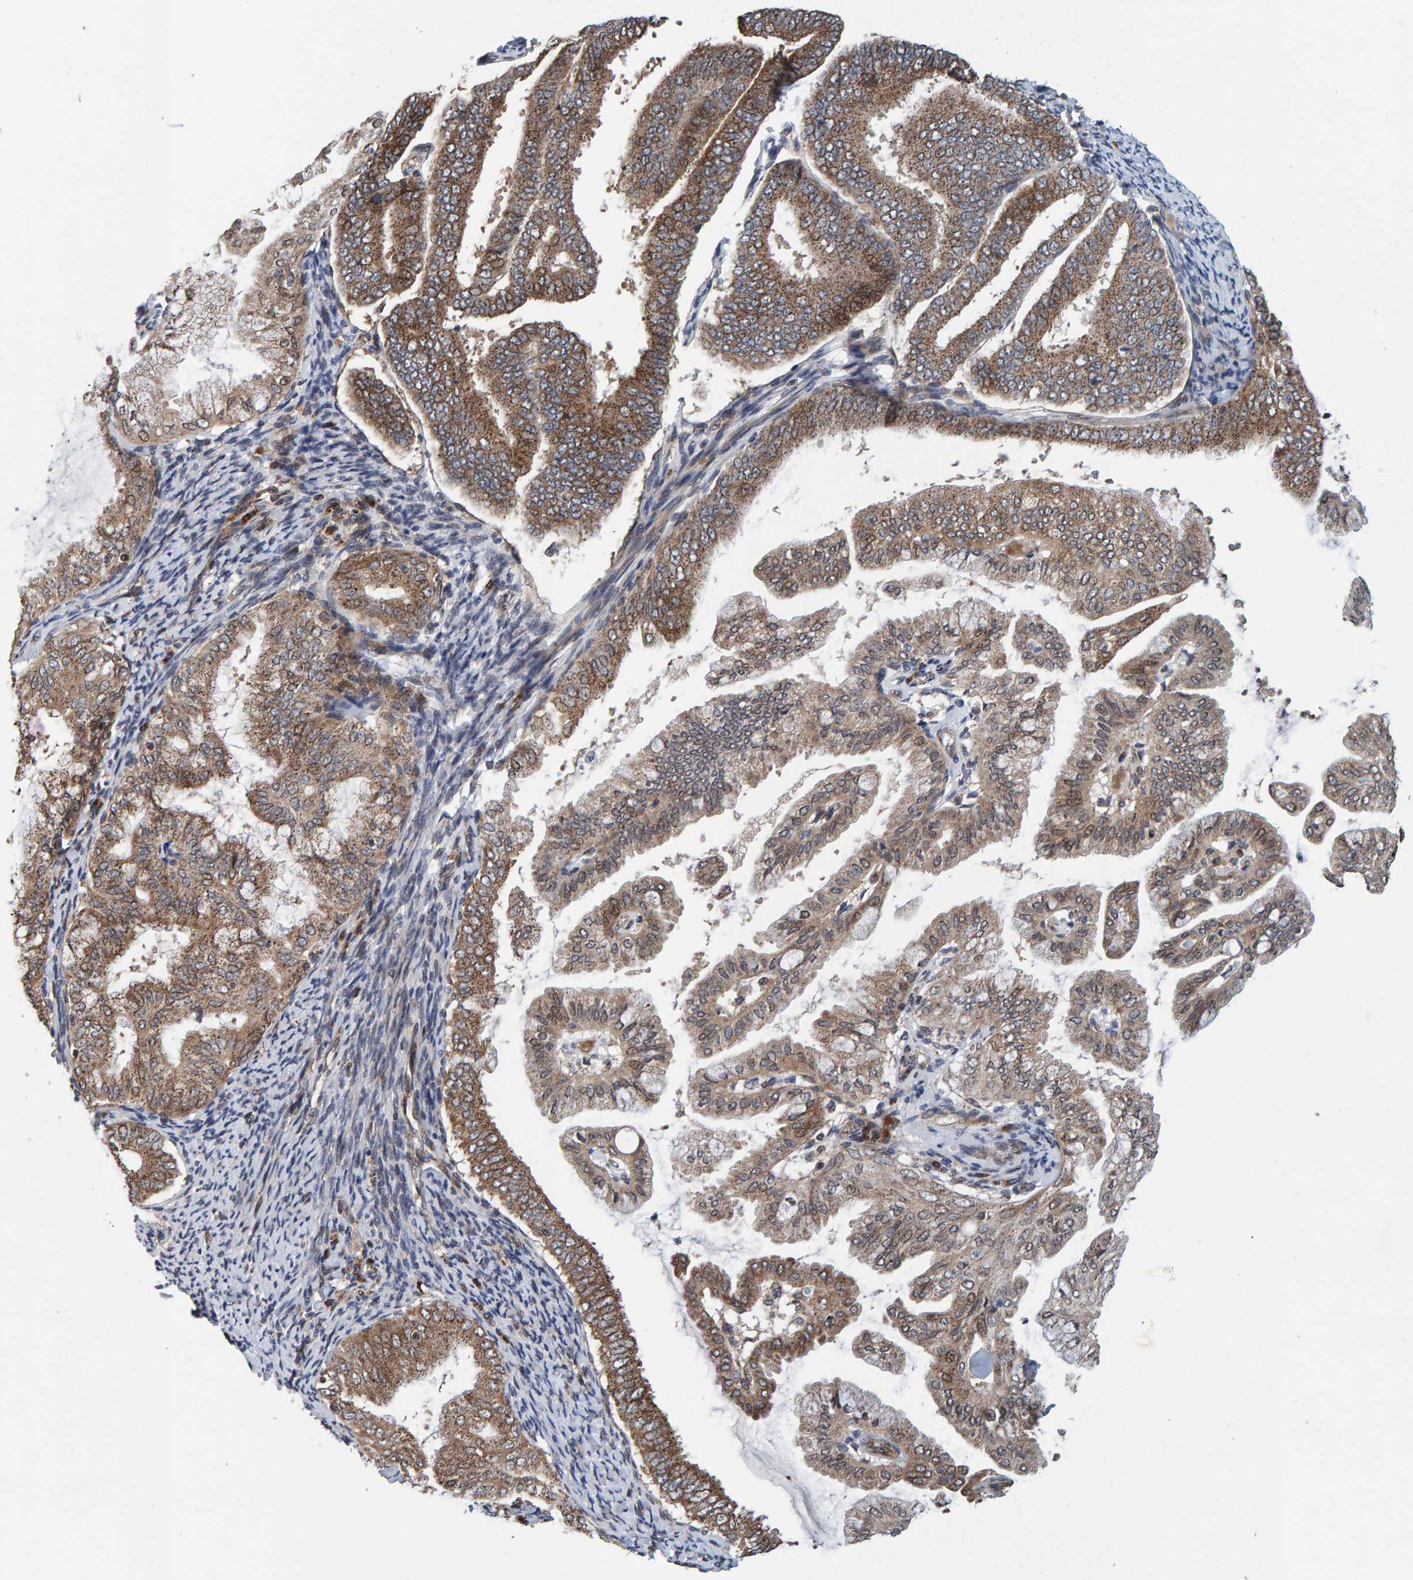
{"staining": {"intensity": "moderate", "quantity": ">75%", "location": "cytoplasmic/membranous"}, "tissue": "endometrial cancer", "cell_type": "Tumor cells", "image_type": "cancer", "snomed": [{"axis": "morphology", "description": "Adenocarcinoma, NOS"}, {"axis": "topography", "description": "Endometrium"}], "caption": "Brown immunohistochemical staining in human adenocarcinoma (endometrial) exhibits moderate cytoplasmic/membranous expression in approximately >75% of tumor cells.", "gene": "CCDC25", "patient": {"sex": "female", "age": 63}}